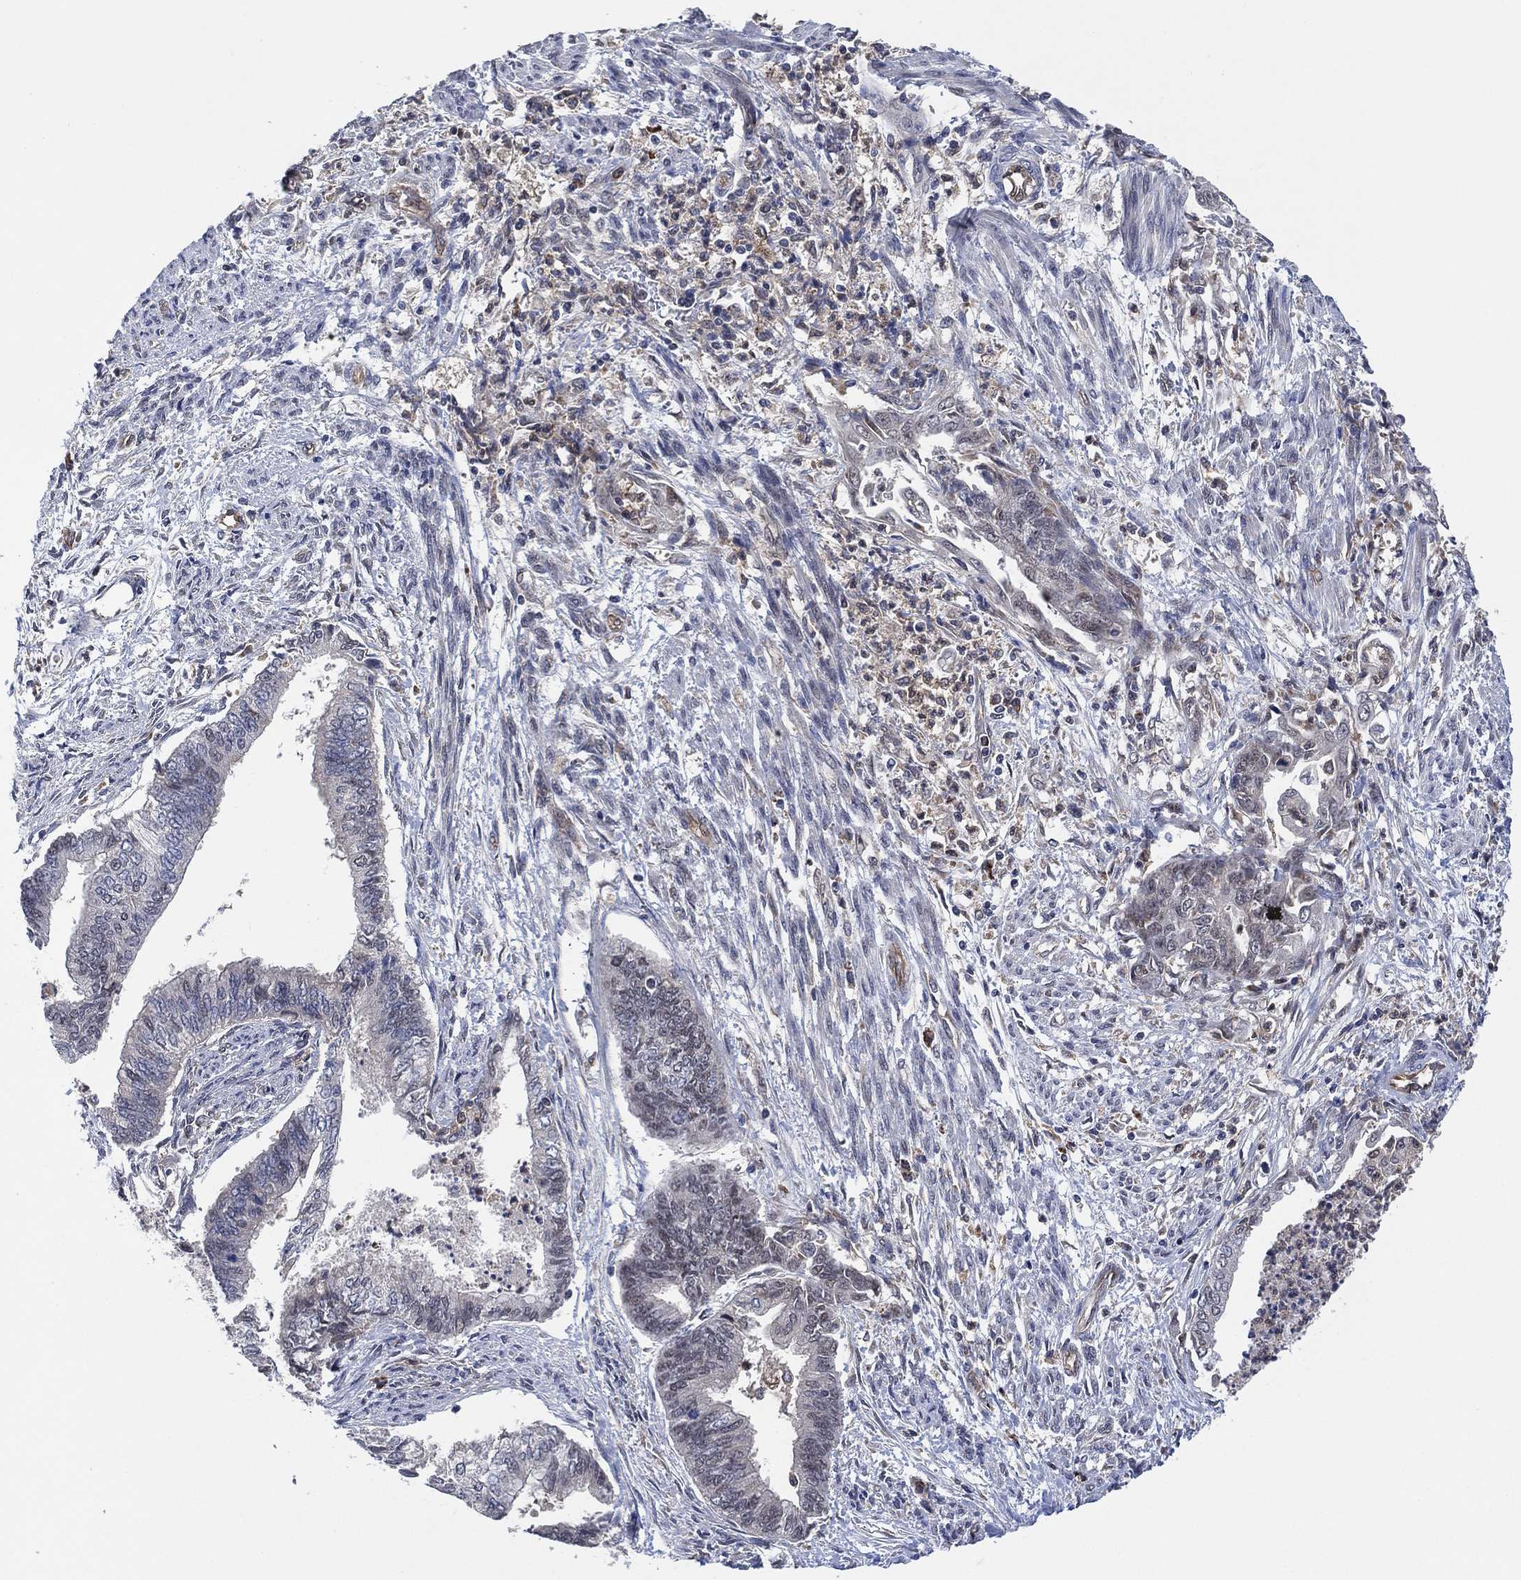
{"staining": {"intensity": "negative", "quantity": "none", "location": "none"}, "tissue": "endometrial cancer", "cell_type": "Tumor cells", "image_type": "cancer", "snomed": [{"axis": "morphology", "description": "Adenocarcinoma, NOS"}, {"axis": "topography", "description": "Endometrium"}], "caption": "The photomicrograph demonstrates no significant staining in tumor cells of adenocarcinoma (endometrial).", "gene": "FES", "patient": {"sex": "female", "age": 65}}